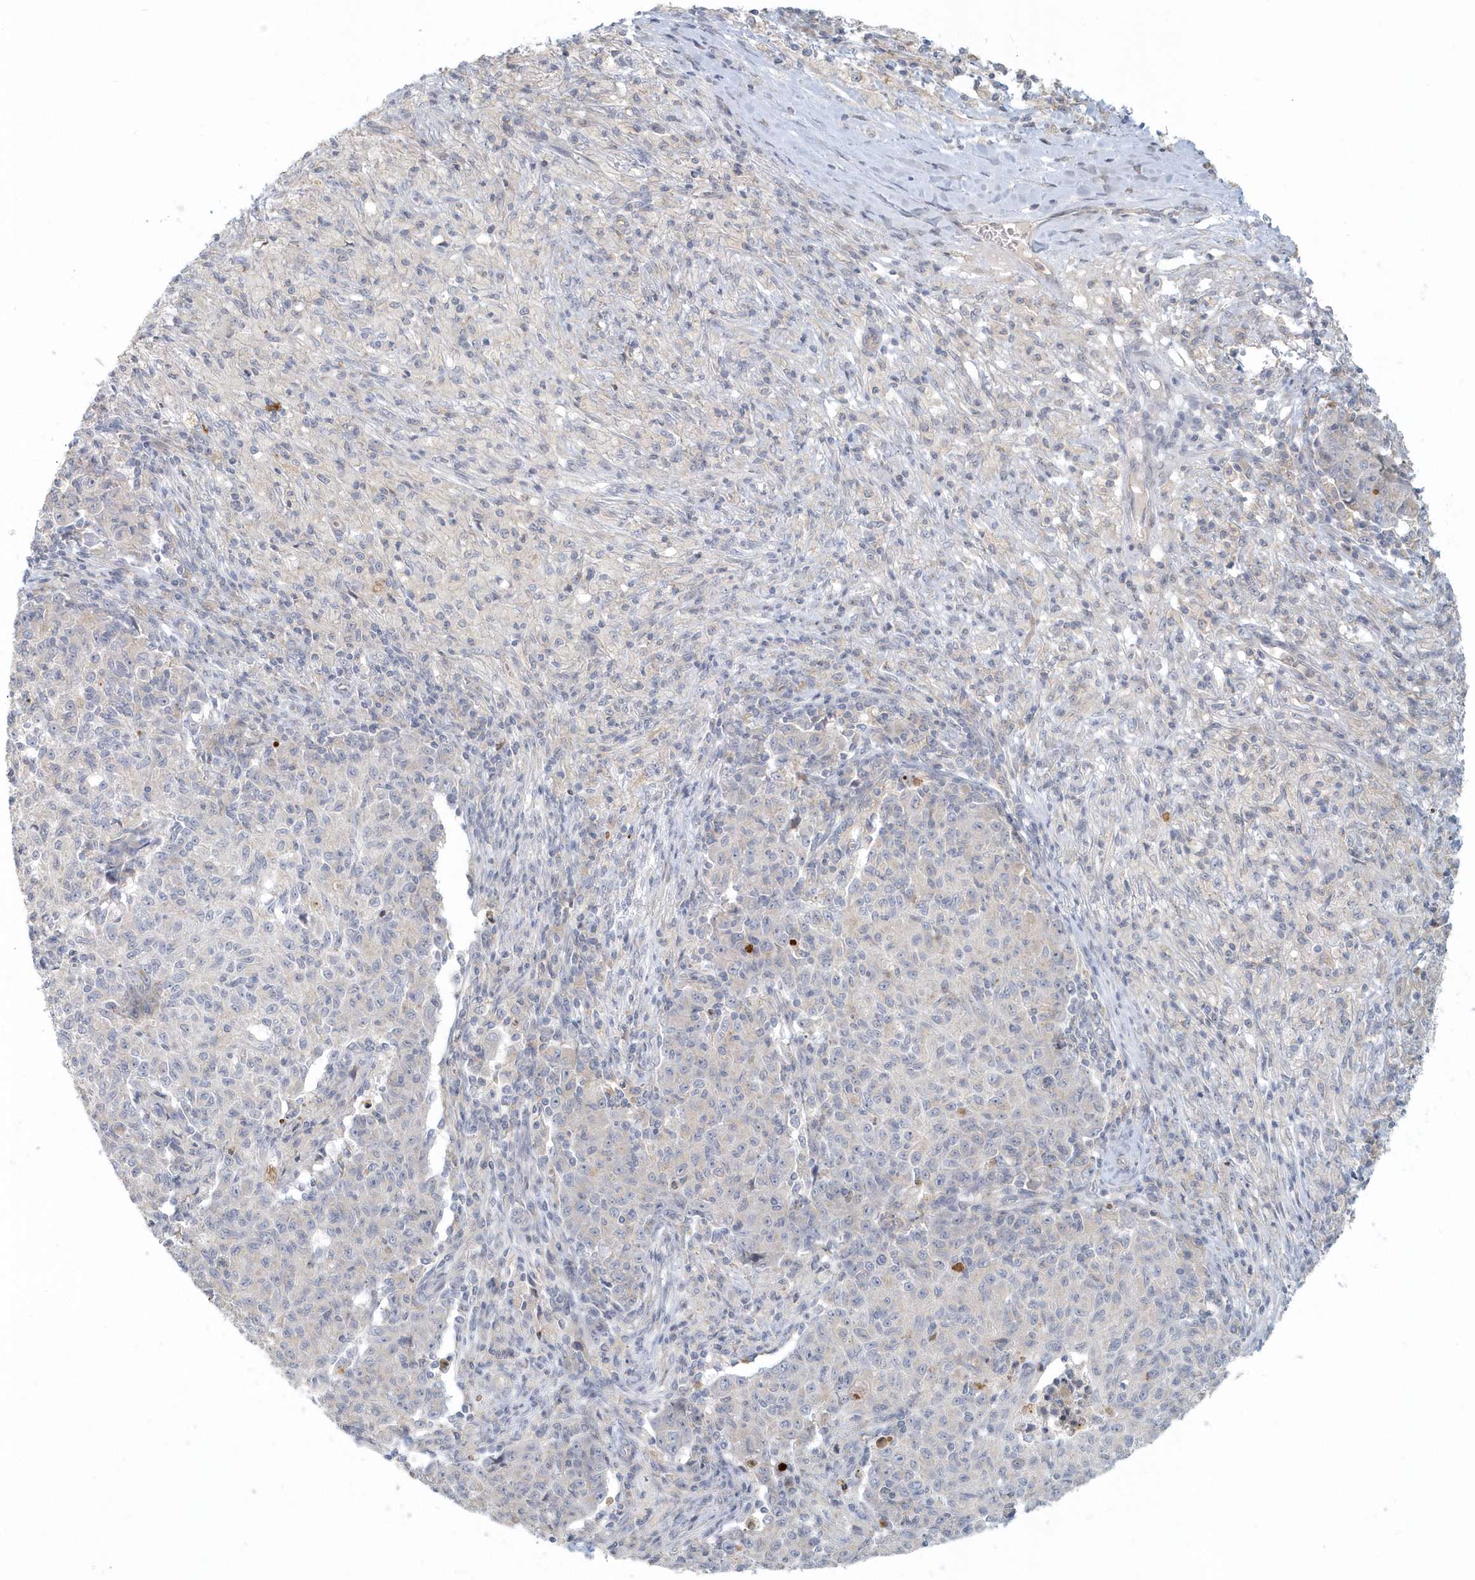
{"staining": {"intensity": "negative", "quantity": "none", "location": "none"}, "tissue": "ovarian cancer", "cell_type": "Tumor cells", "image_type": "cancer", "snomed": [{"axis": "morphology", "description": "Carcinoma, endometroid"}, {"axis": "topography", "description": "Ovary"}], "caption": "Protein analysis of endometroid carcinoma (ovarian) displays no significant positivity in tumor cells.", "gene": "NAPB", "patient": {"sex": "female", "age": 42}}